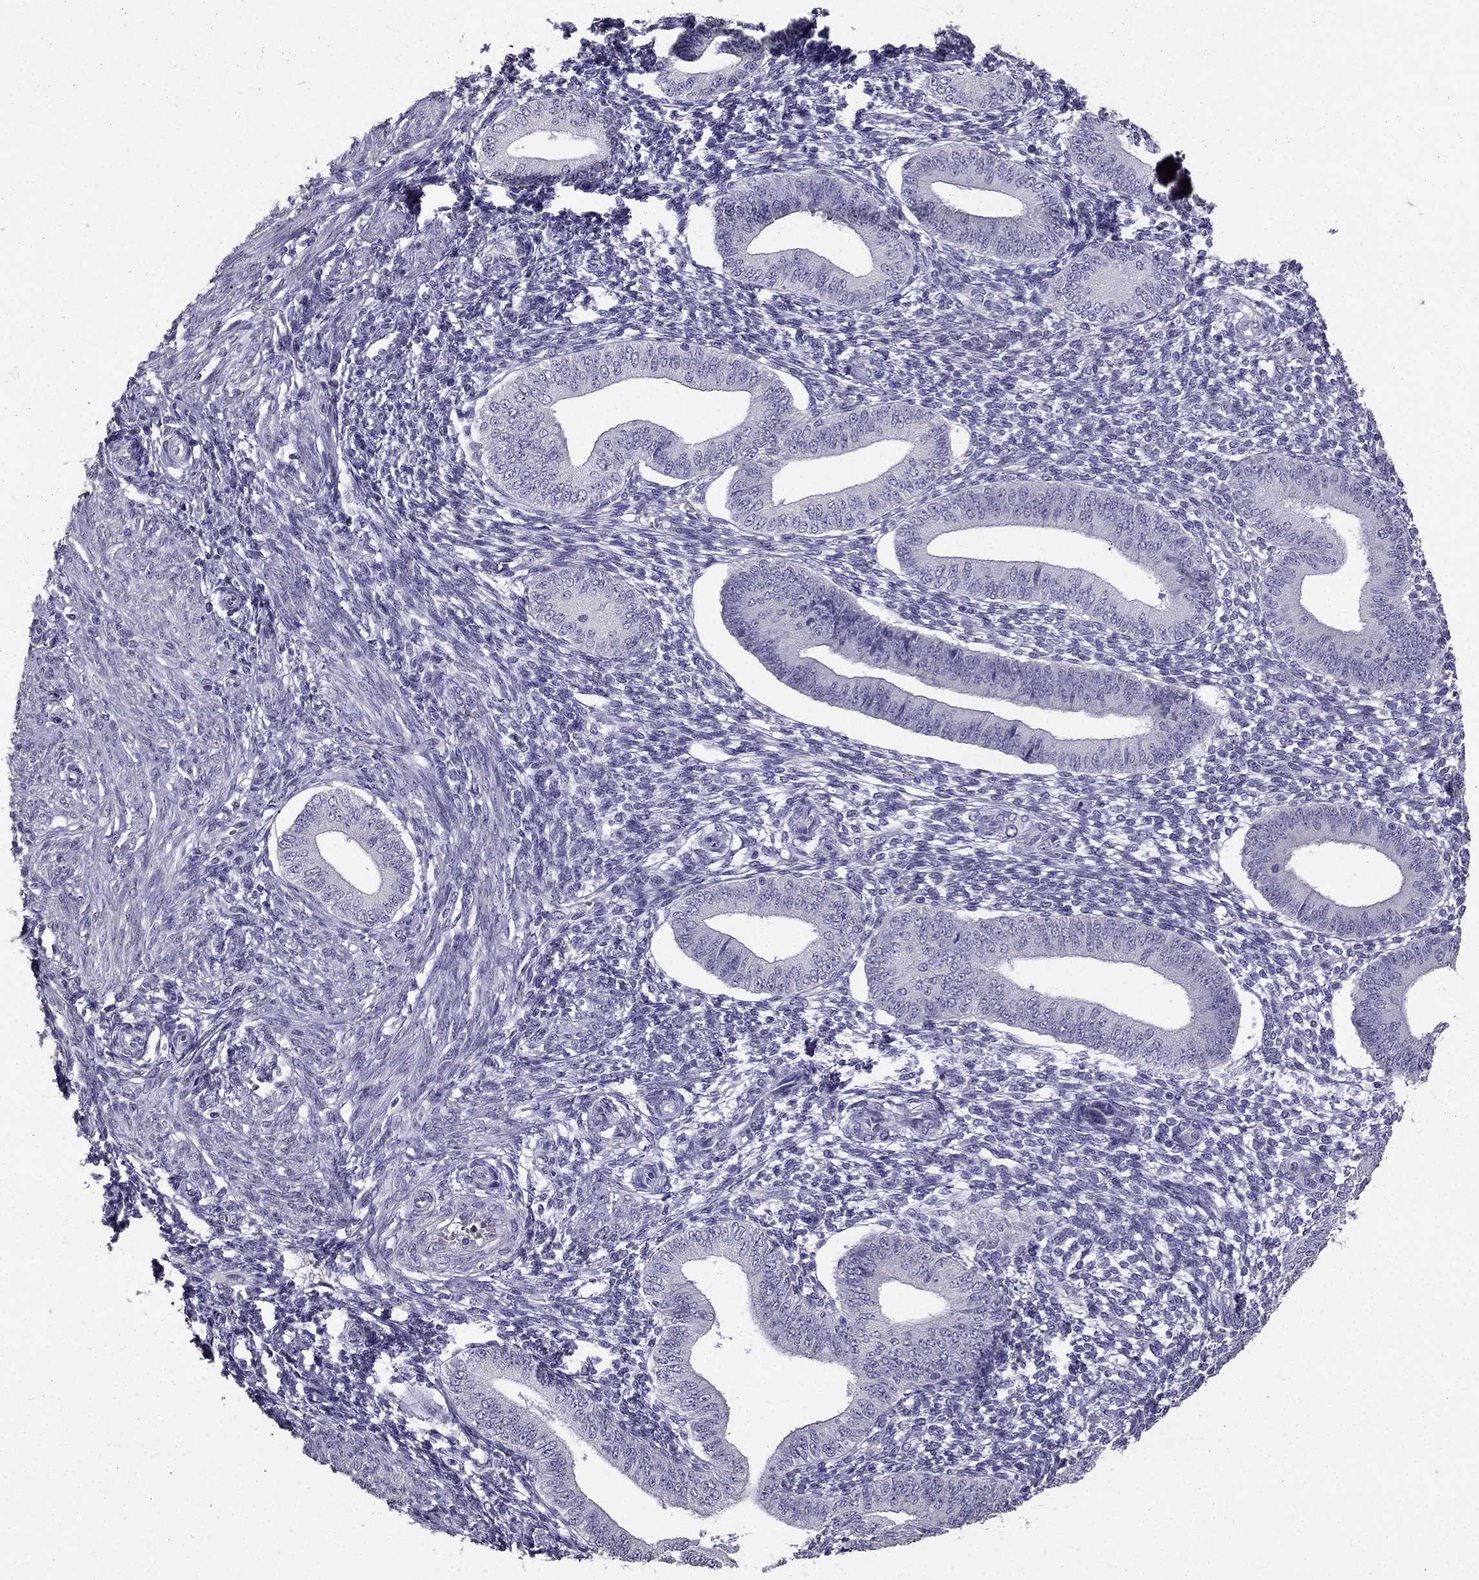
{"staining": {"intensity": "negative", "quantity": "none", "location": "none"}, "tissue": "endometrium", "cell_type": "Cells in endometrial stroma", "image_type": "normal", "snomed": [{"axis": "morphology", "description": "Normal tissue, NOS"}, {"axis": "topography", "description": "Endometrium"}], "caption": "Cells in endometrial stroma show no significant protein staining in benign endometrium.", "gene": "ARHGAP11A", "patient": {"sex": "female", "age": 42}}